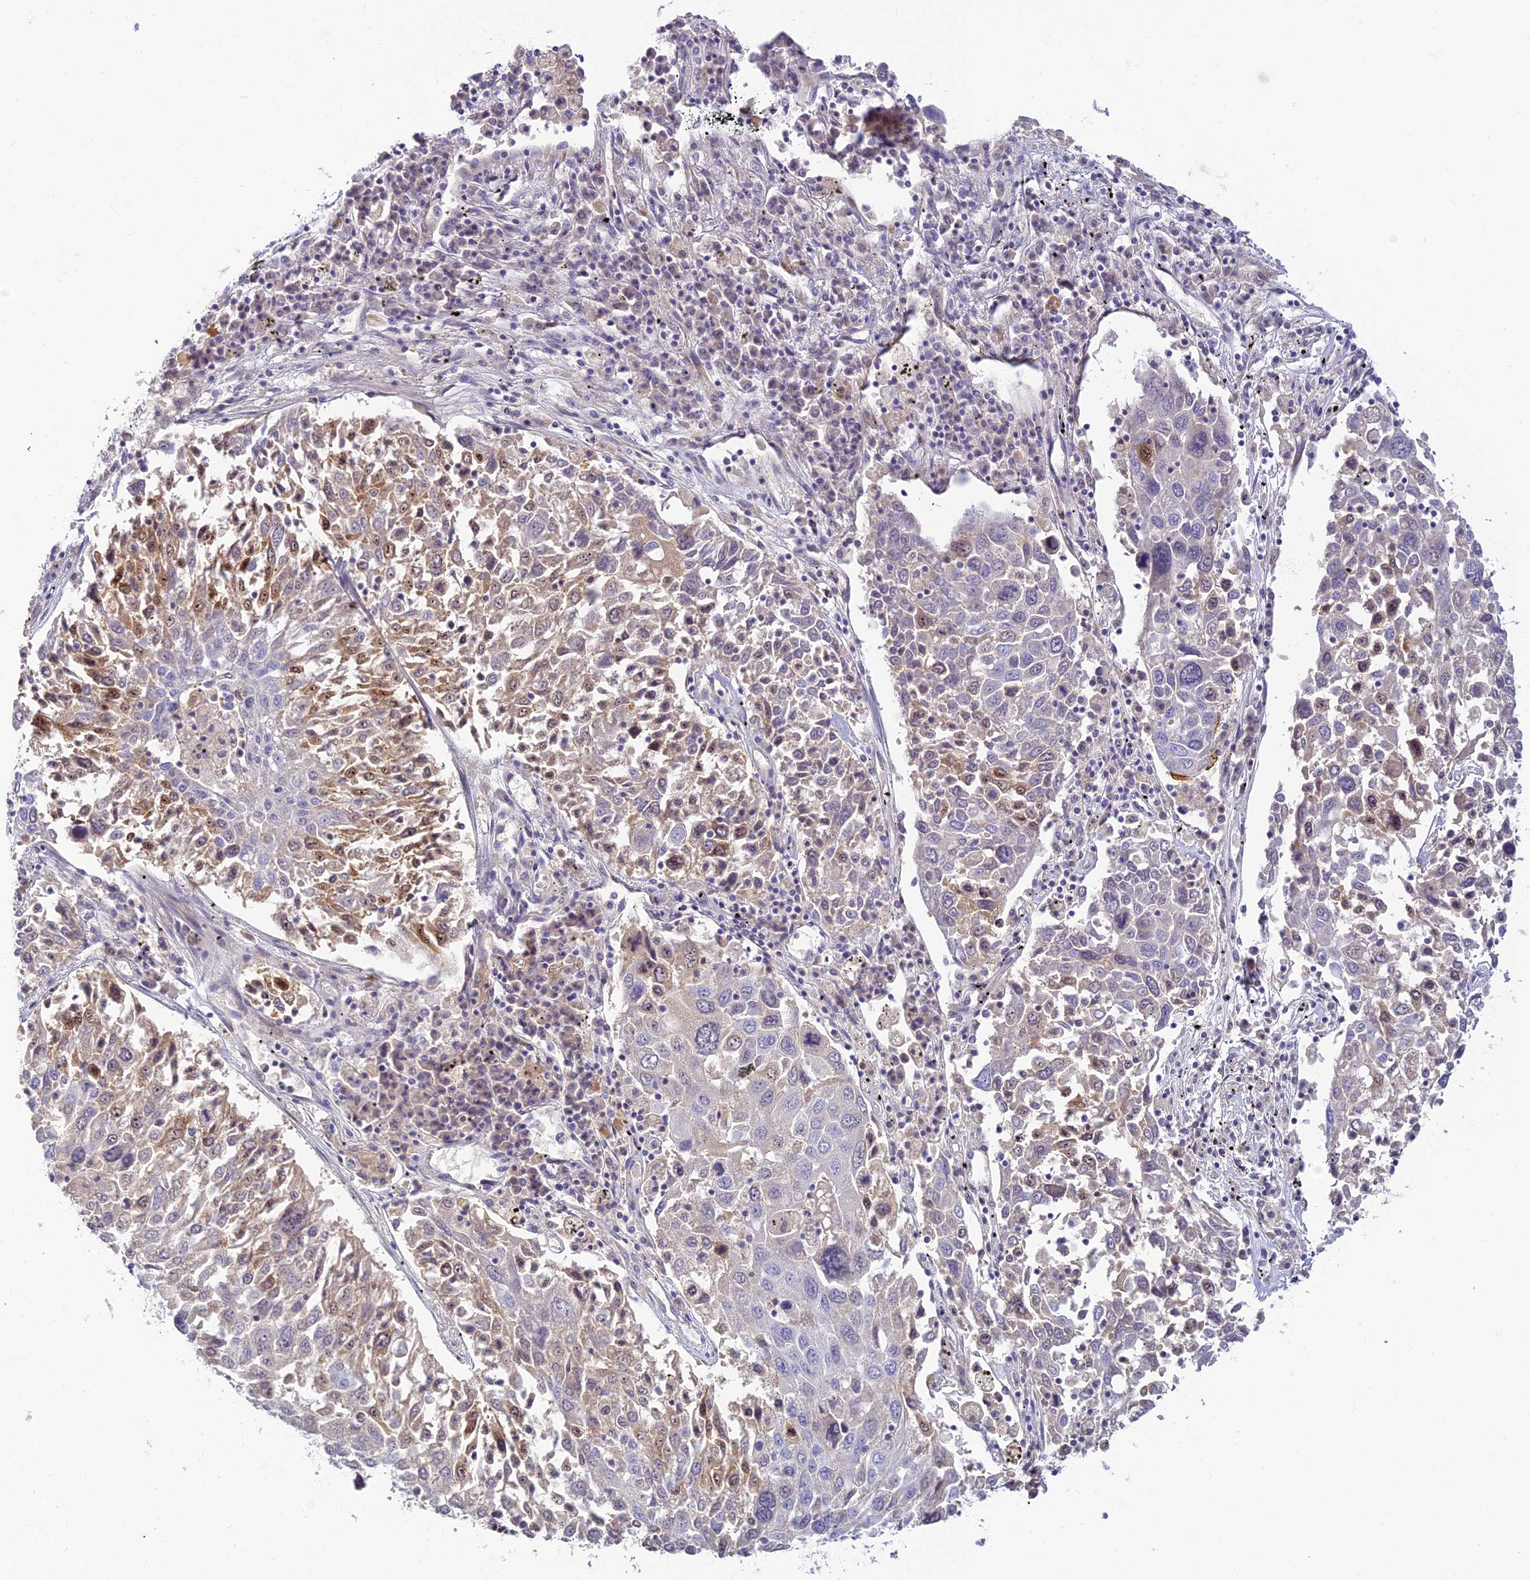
{"staining": {"intensity": "moderate", "quantity": "<25%", "location": "cytoplasmic/membranous,nuclear"}, "tissue": "lung cancer", "cell_type": "Tumor cells", "image_type": "cancer", "snomed": [{"axis": "morphology", "description": "Squamous cell carcinoma, NOS"}, {"axis": "topography", "description": "Lung"}], "caption": "Squamous cell carcinoma (lung) tissue reveals moderate cytoplasmic/membranous and nuclear staining in about <25% of tumor cells", "gene": "CLIP4", "patient": {"sex": "male", "age": 65}}